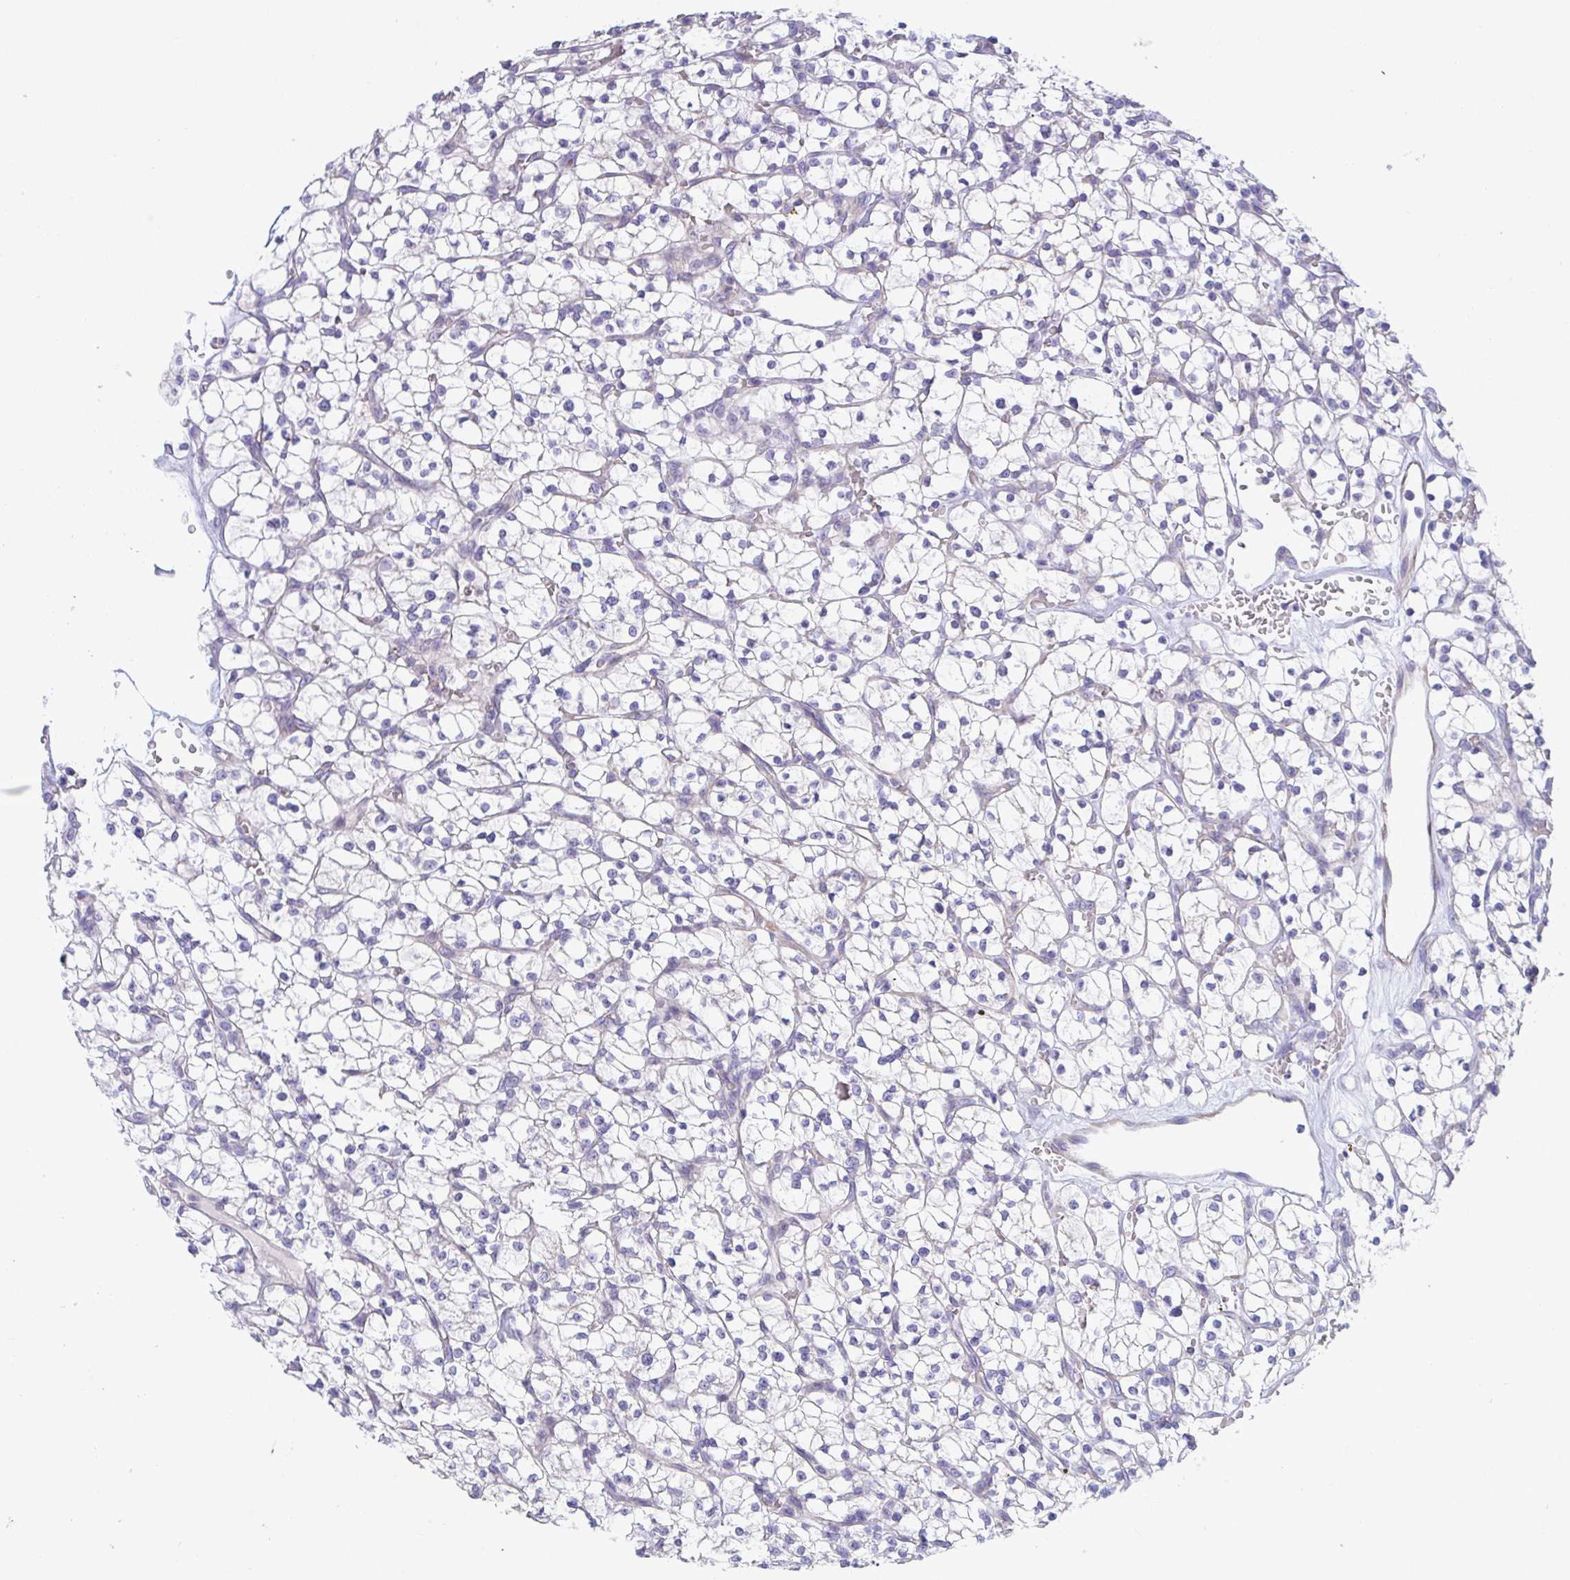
{"staining": {"intensity": "negative", "quantity": "none", "location": "none"}, "tissue": "renal cancer", "cell_type": "Tumor cells", "image_type": "cancer", "snomed": [{"axis": "morphology", "description": "Adenocarcinoma, NOS"}, {"axis": "topography", "description": "Kidney"}], "caption": "Tumor cells show no significant positivity in renal adenocarcinoma. (Immunohistochemistry (ihc), brightfield microscopy, high magnification).", "gene": "CEP170B", "patient": {"sex": "female", "age": 64}}